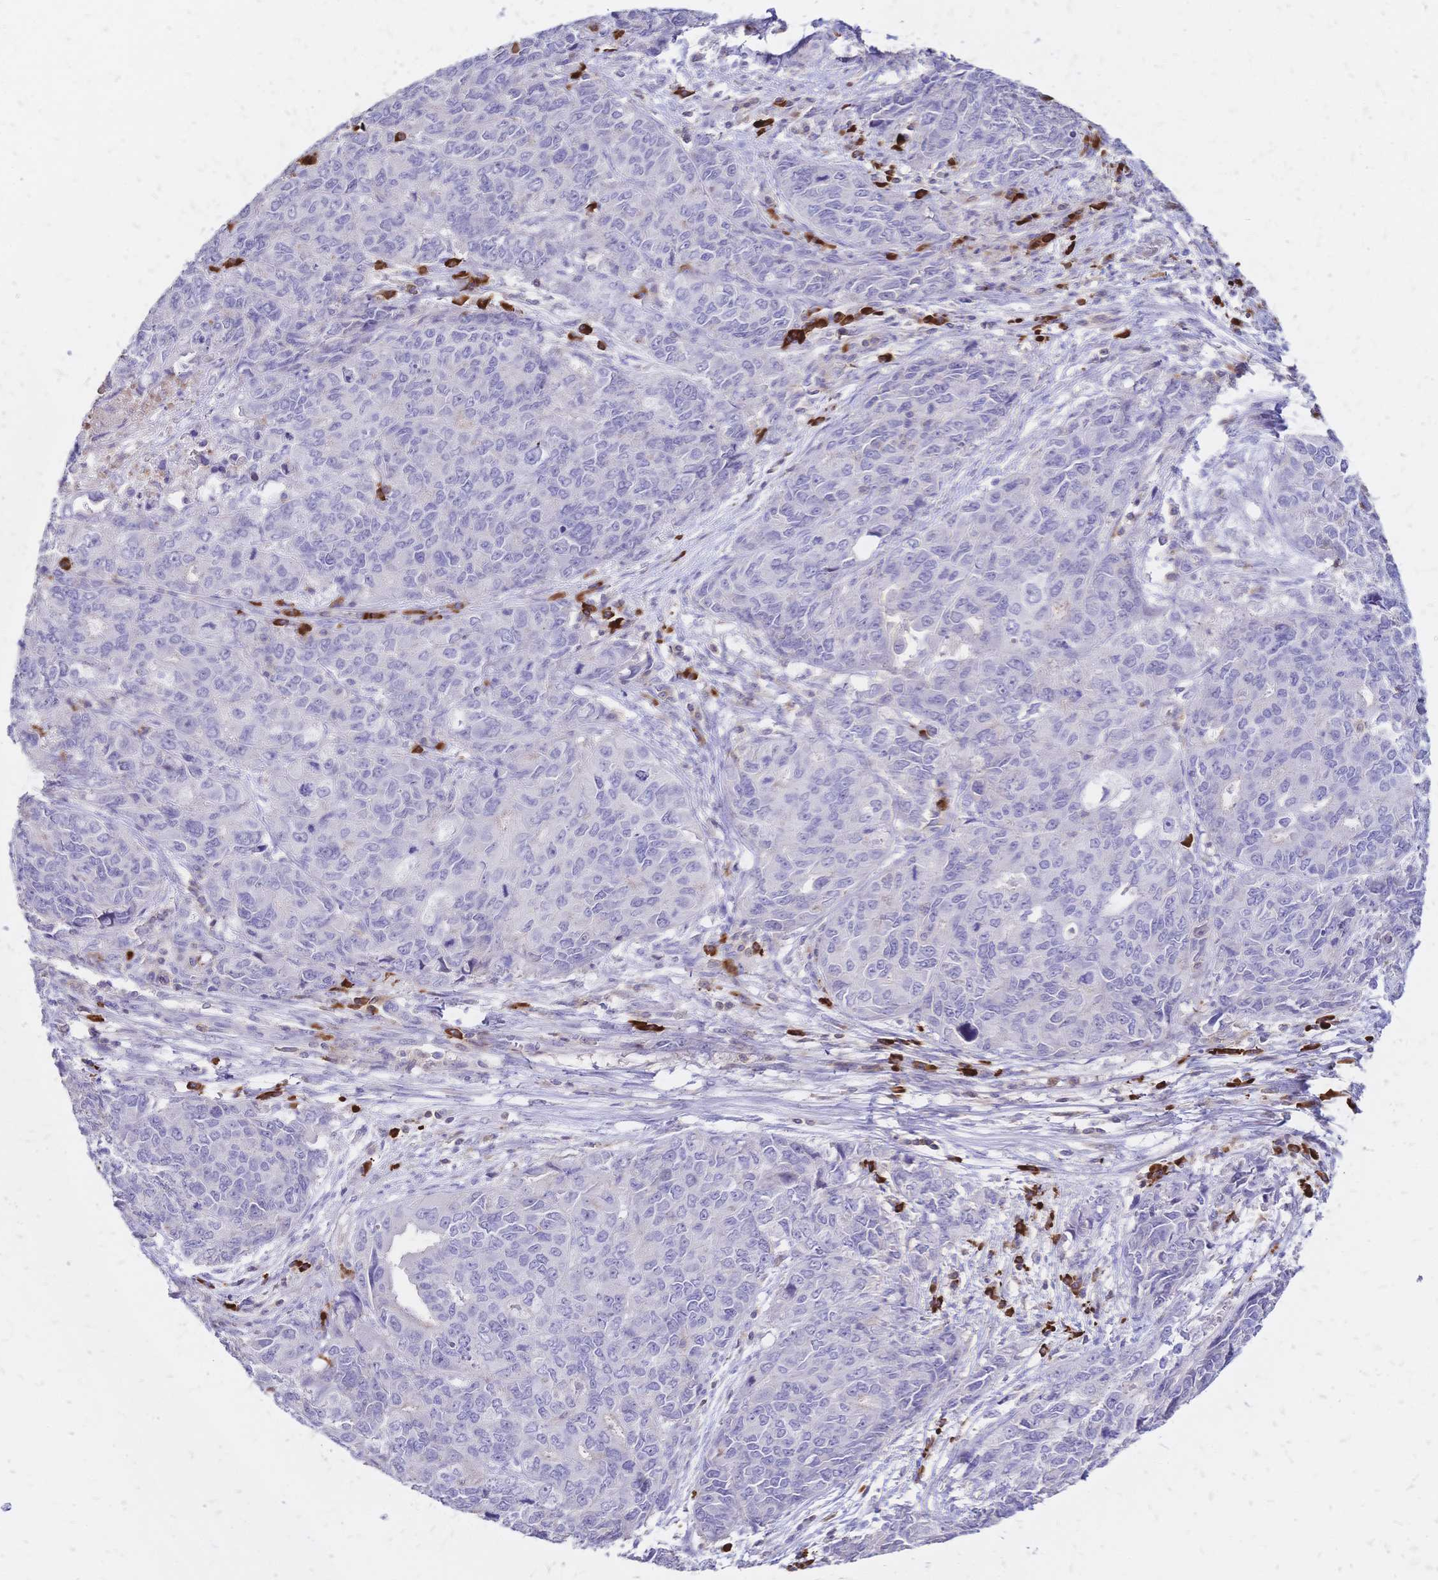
{"staining": {"intensity": "negative", "quantity": "none", "location": "none"}, "tissue": "endometrial cancer", "cell_type": "Tumor cells", "image_type": "cancer", "snomed": [{"axis": "morphology", "description": "Adenocarcinoma, NOS"}, {"axis": "topography", "description": "Uterus"}], "caption": "Image shows no significant protein positivity in tumor cells of endometrial cancer.", "gene": "IL2RA", "patient": {"sex": "female", "age": 79}}